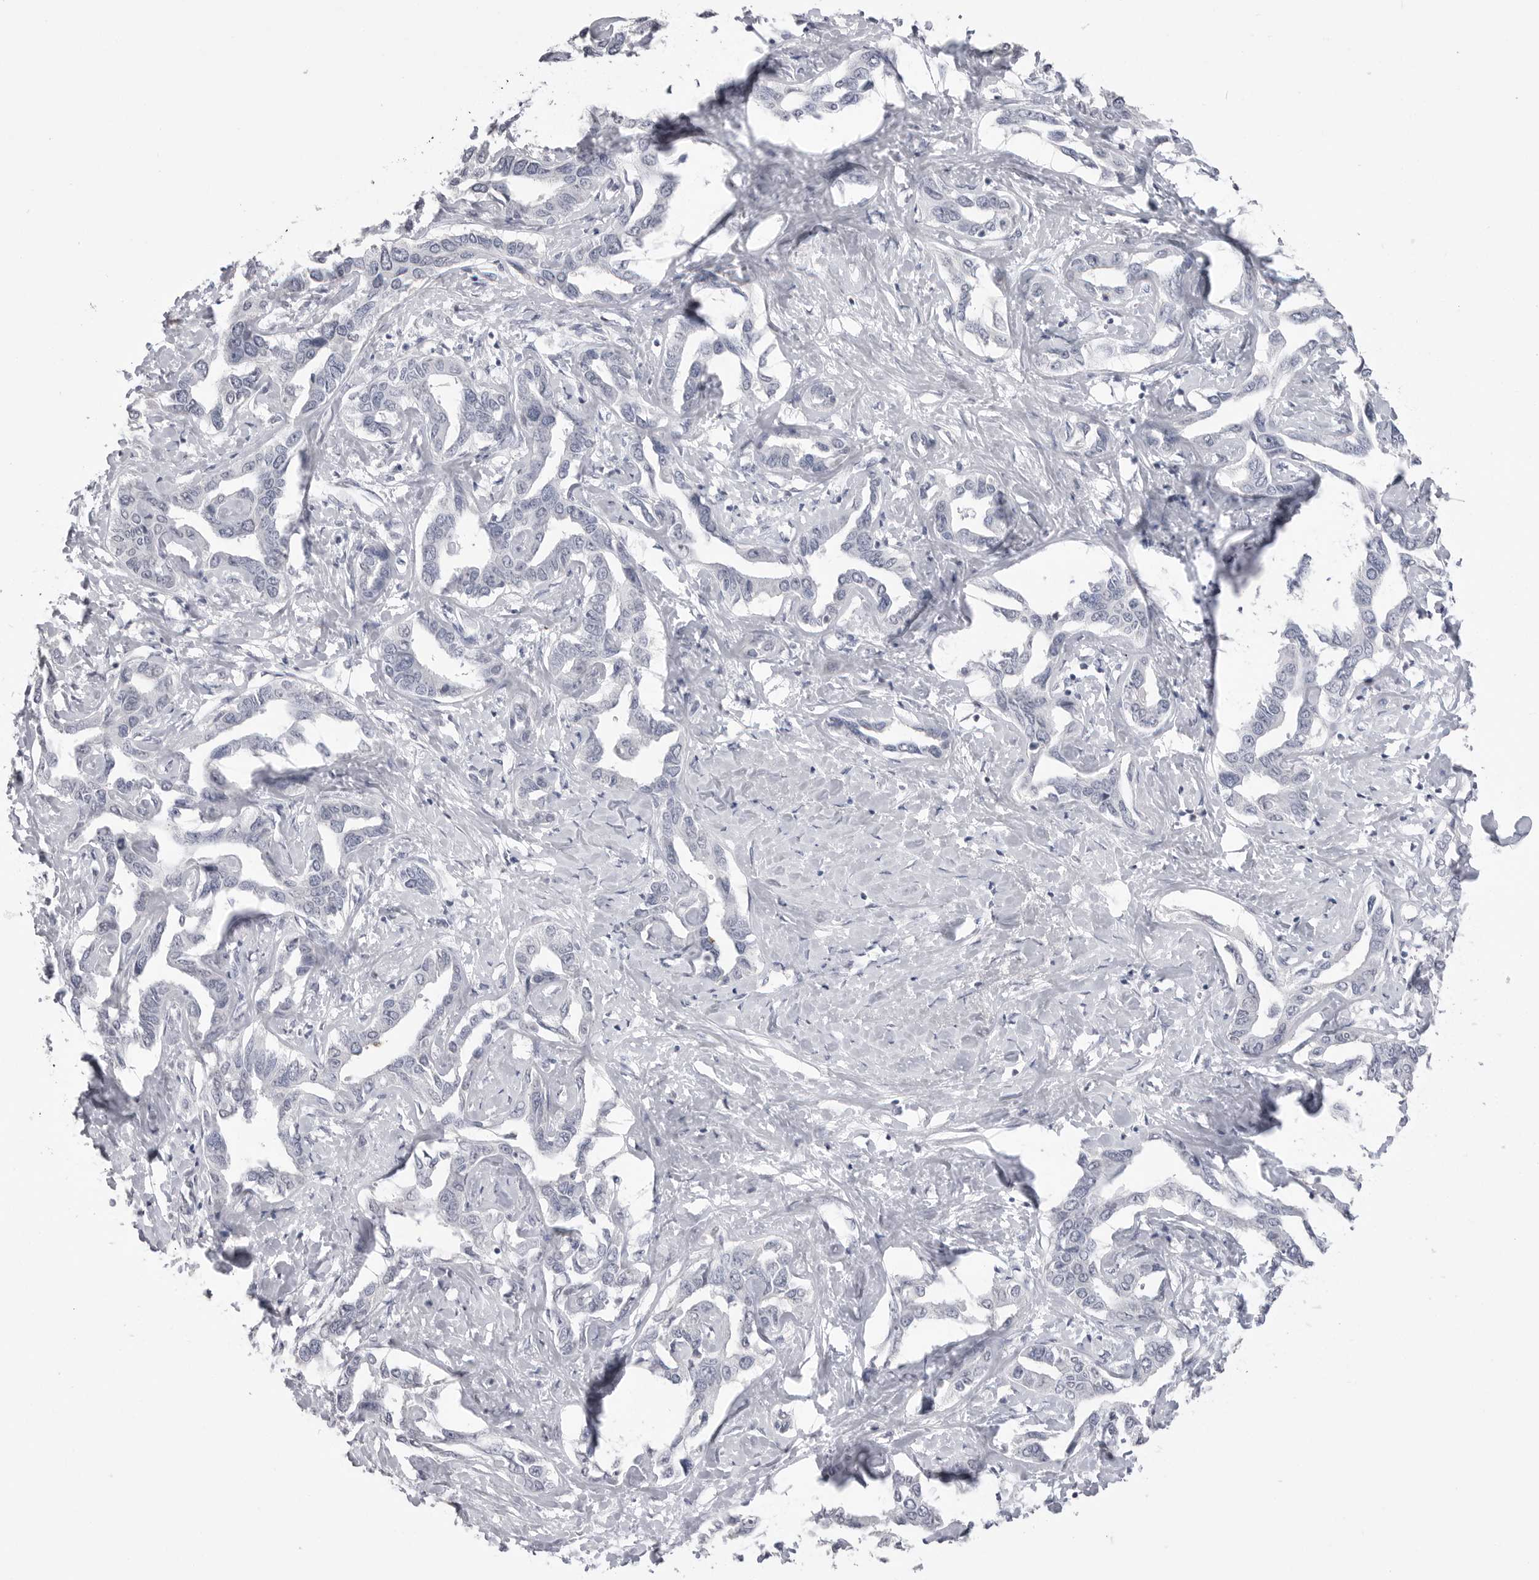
{"staining": {"intensity": "negative", "quantity": "none", "location": "none"}, "tissue": "liver cancer", "cell_type": "Tumor cells", "image_type": "cancer", "snomed": [{"axis": "morphology", "description": "Cholangiocarcinoma"}, {"axis": "topography", "description": "Liver"}], "caption": "Human liver cancer (cholangiocarcinoma) stained for a protein using immunohistochemistry reveals no staining in tumor cells.", "gene": "ICAM5", "patient": {"sex": "male", "age": 59}}